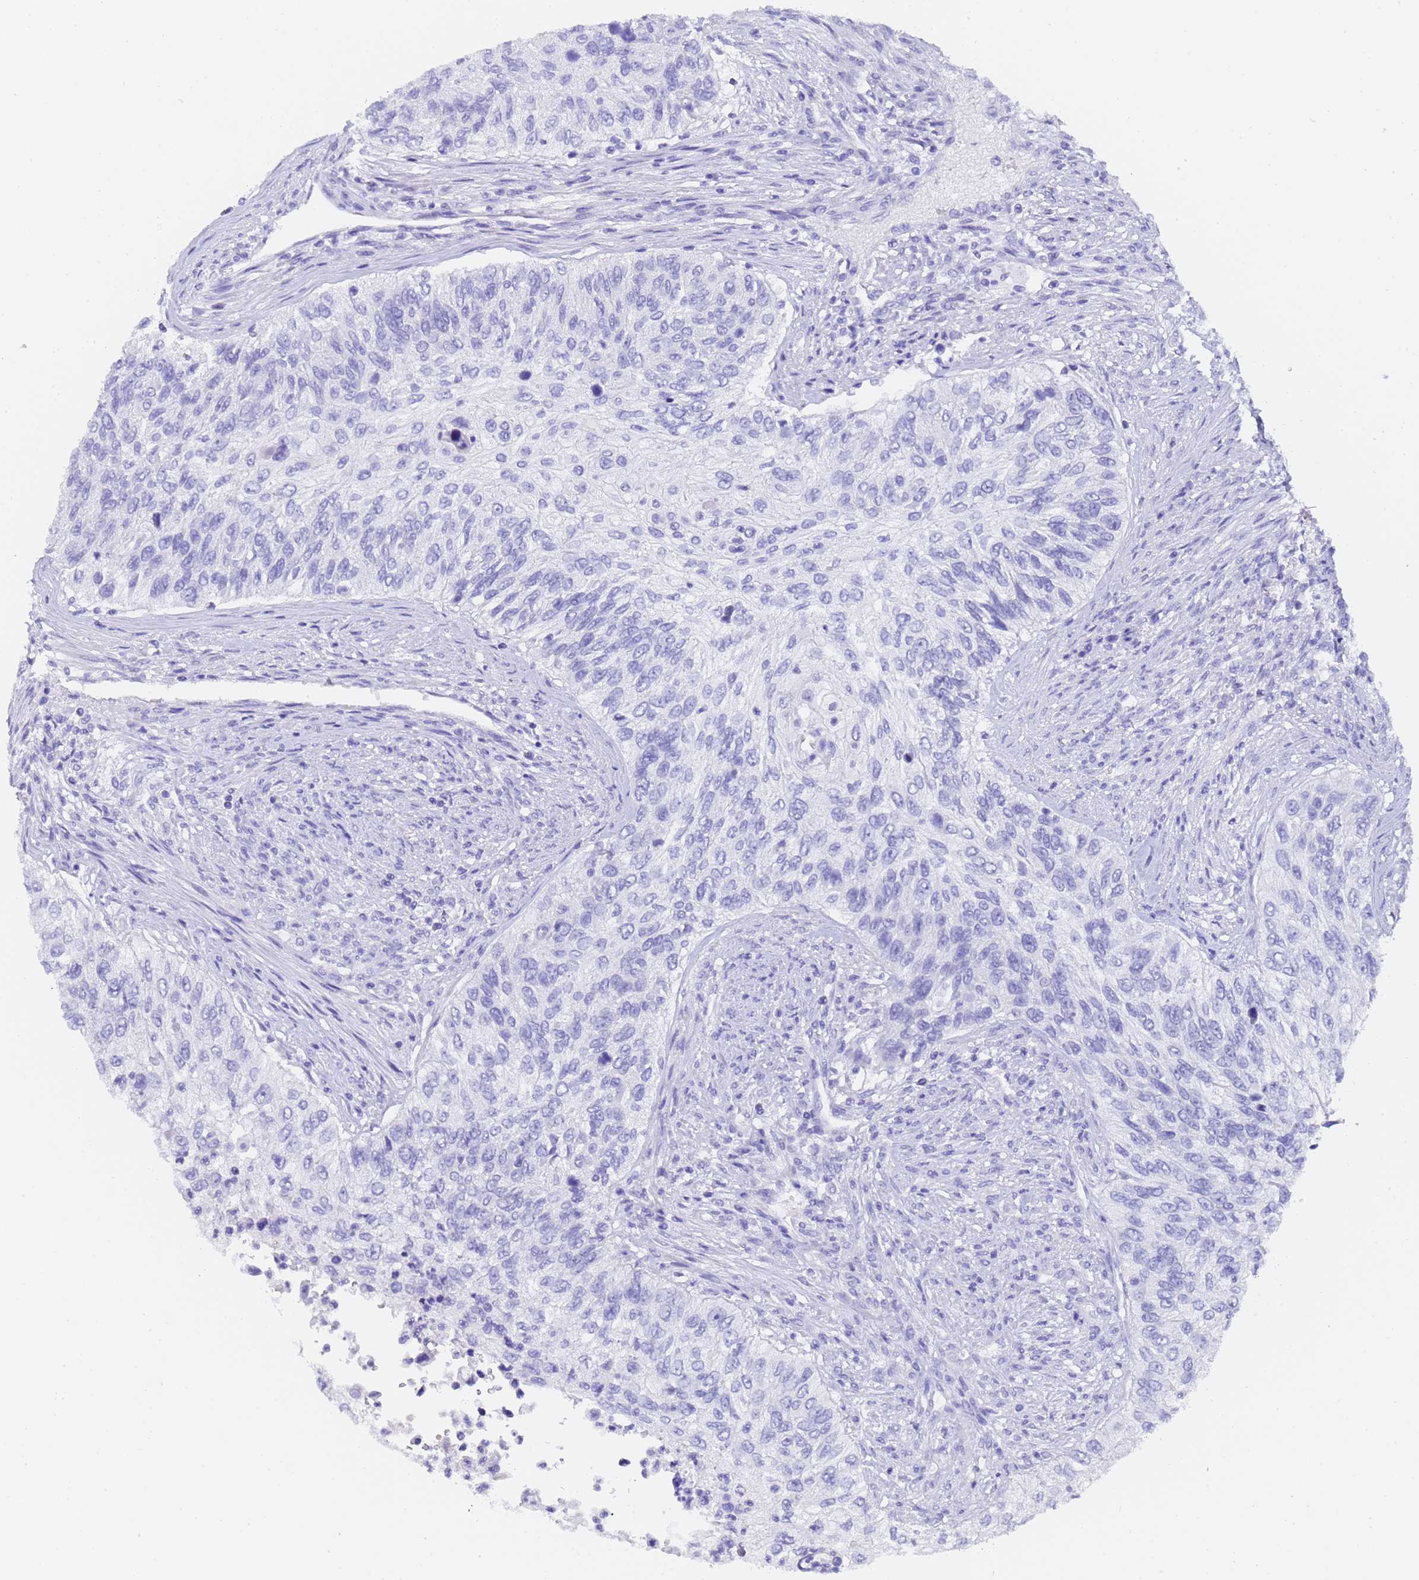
{"staining": {"intensity": "negative", "quantity": "none", "location": "none"}, "tissue": "urothelial cancer", "cell_type": "Tumor cells", "image_type": "cancer", "snomed": [{"axis": "morphology", "description": "Urothelial carcinoma, High grade"}, {"axis": "topography", "description": "Urinary bladder"}], "caption": "Immunohistochemistry (IHC) histopathology image of neoplastic tissue: high-grade urothelial carcinoma stained with DAB shows no significant protein expression in tumor cells.", "gene": "GABRA1", "patient": {"sex": "female", "age": 60}}